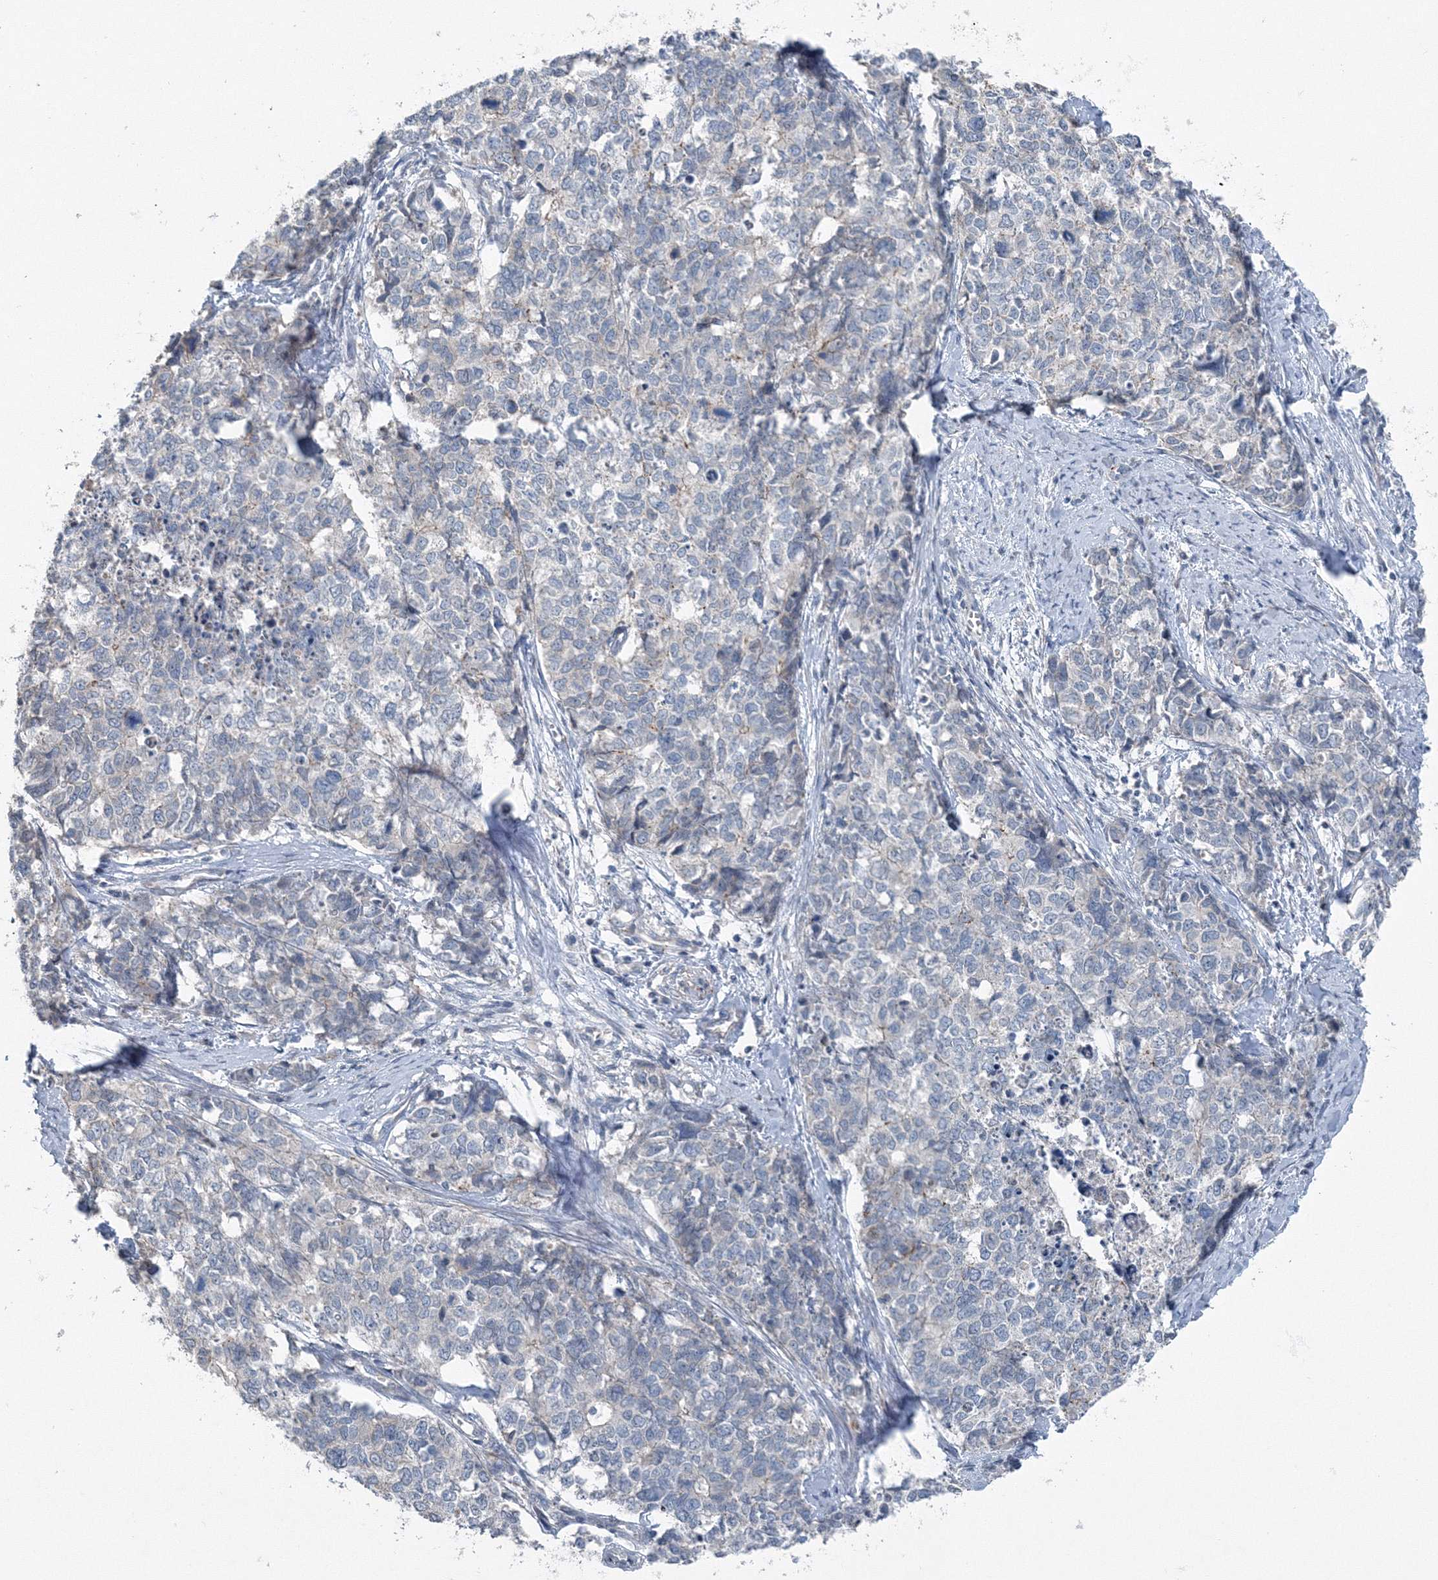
{"staining": {"intensity": "negative", "quantity": "none", "location": "none"}, "tissue": "cervical cancer", "cell_type": "Tumor cells", "image_type": "cancer", "snomed": [{"axis": "morphology", "description": "Squamous cell carcinoma, NOS"}, {"axis": "topography", "description": "Cervix"}], "caption": "Immunohistochemistry of cervical cancer demonstrates no positivity in tumor cells.", "gene": "AASDH", "patient": {"sex": "female", "age": 63}}